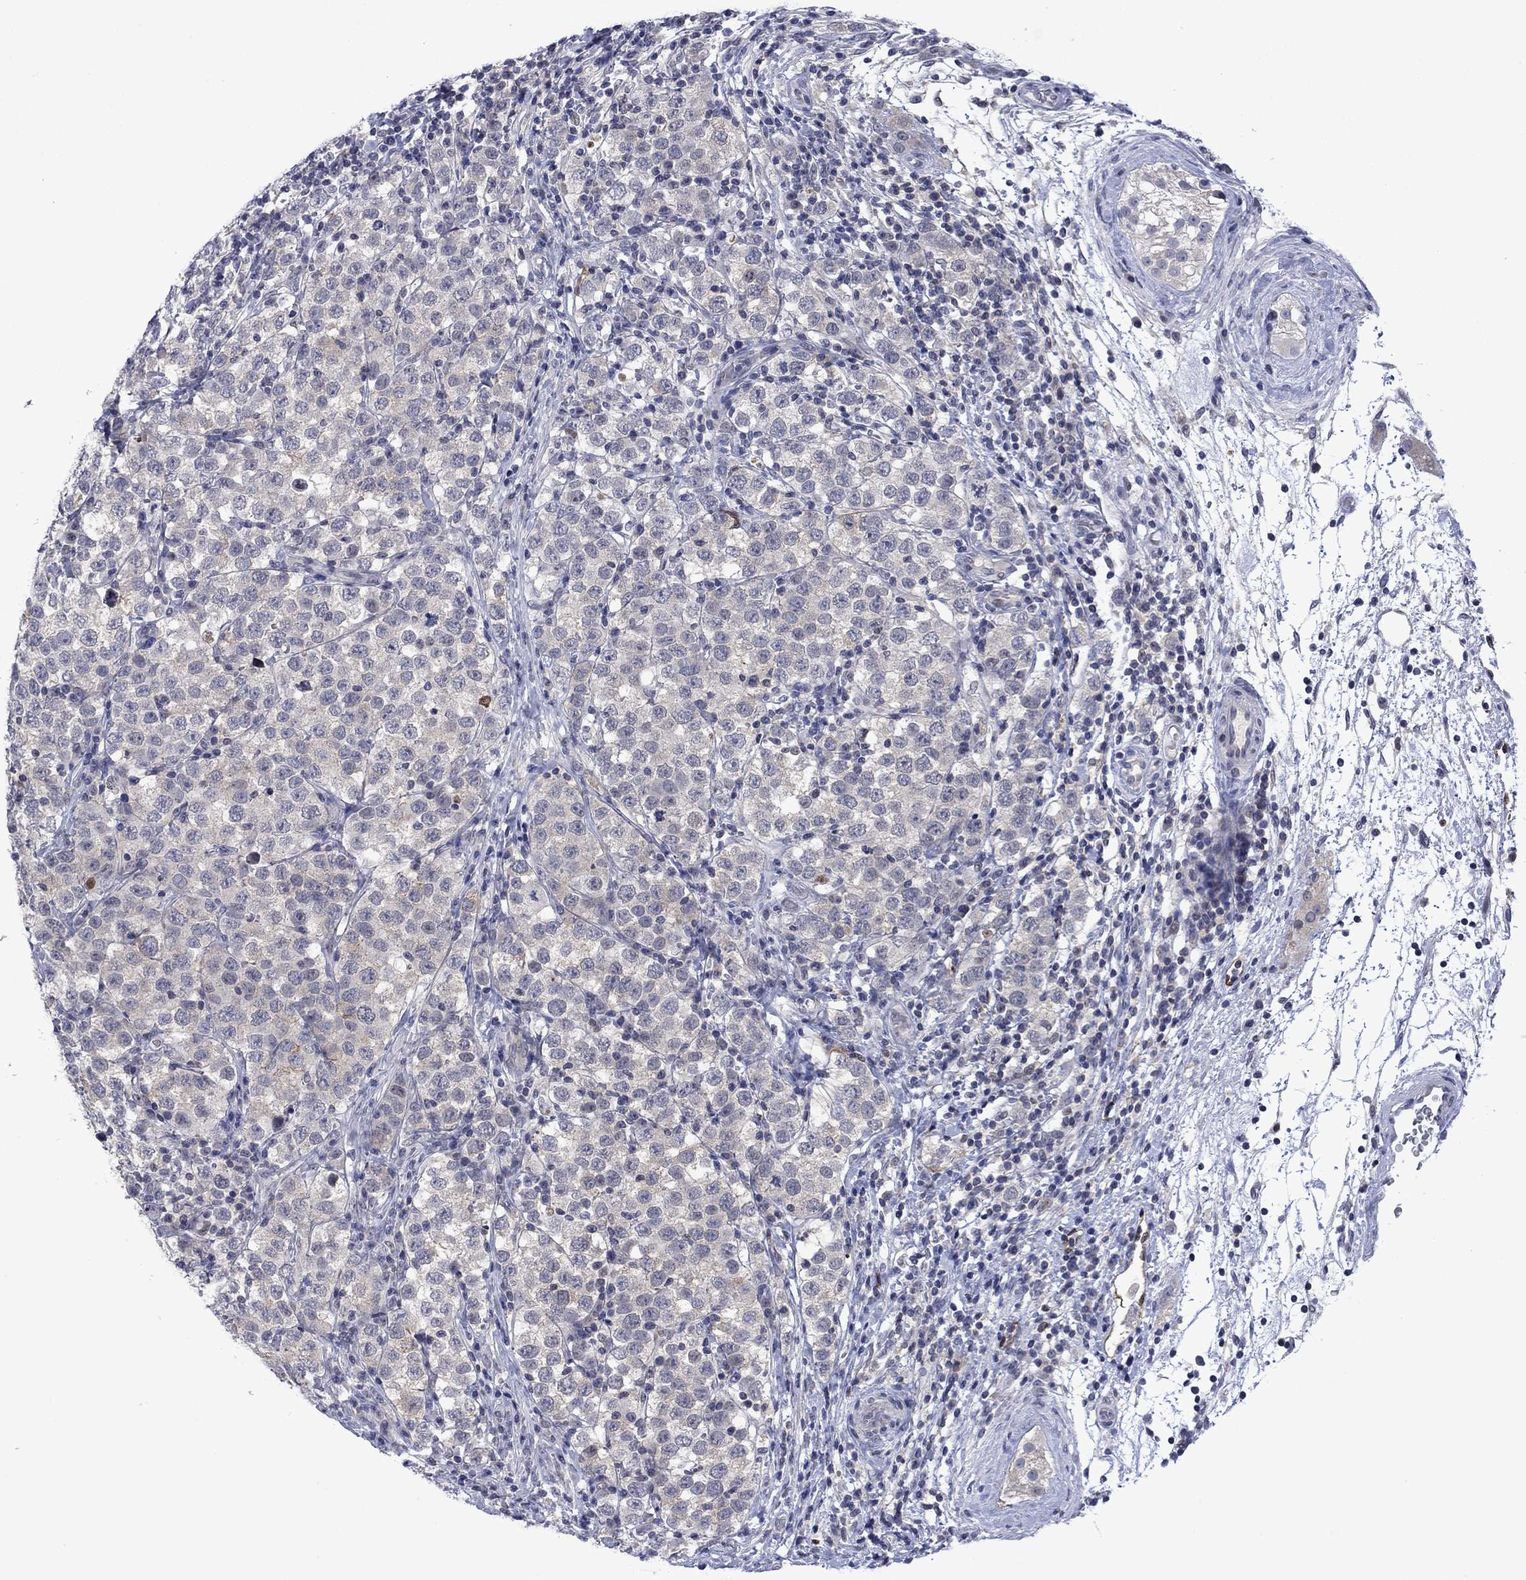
{"staining": {"intensity": "negative", "quantity": "none", "location": "none"}, "tissue": "testis cancer", "cell_type": "Tumor cells", "image_type": "cancer", "snomed": [{"axis": "morphology", "description": "Seminoma, NOS"}, {"axis": "topography", "description": "Testis"}], "caption": "Human seminoma (testis) stained for a protein using immunohistochemistry (IHC) reveals no positivity in tumor cells.", "gene": "AGL", "patient": {"sex": "male", "age": 34}}